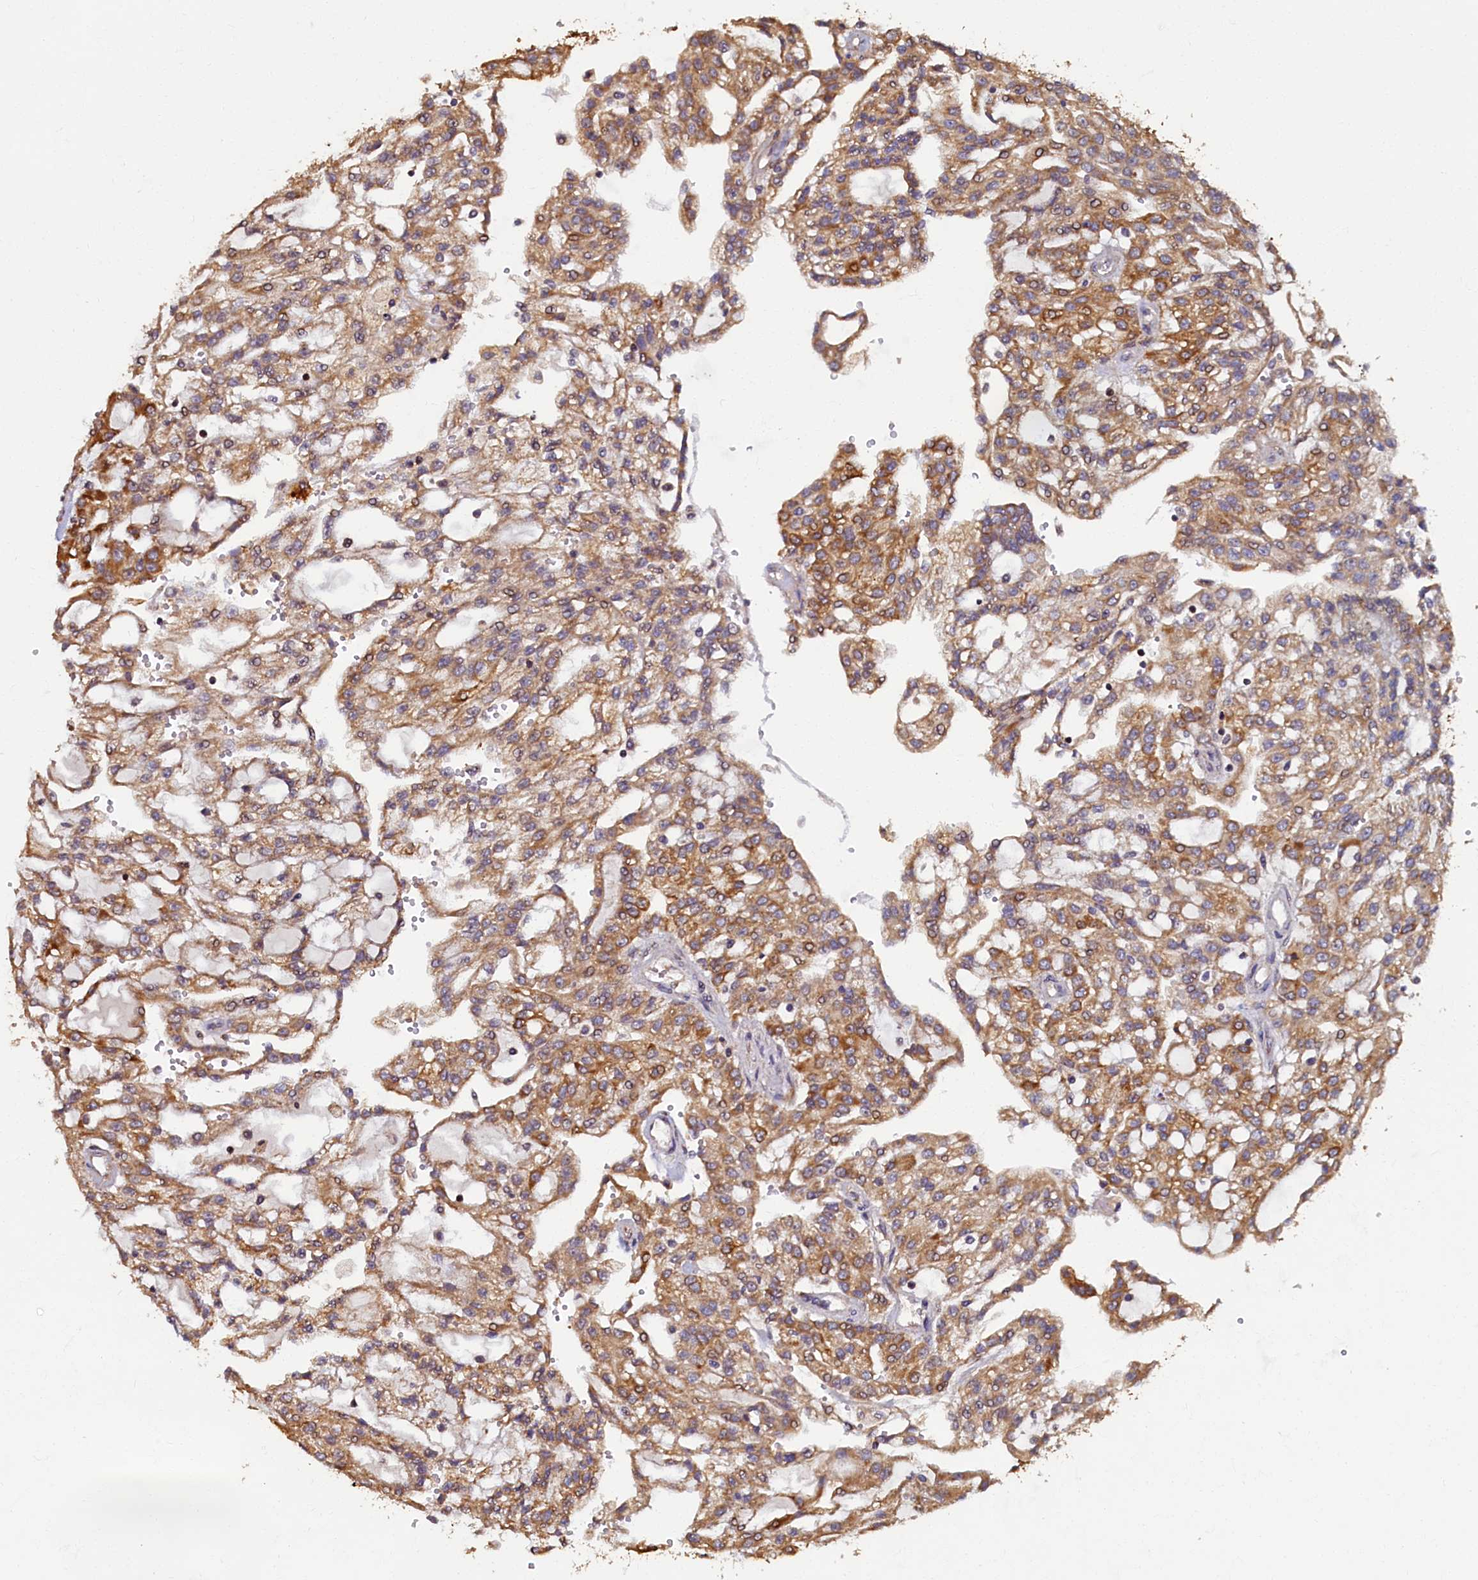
{"staining": {"intensity": "moderate", "quantity": ">75%", "location": "cytoplasmic/membranous"}, "tissue": "renal cancer", "cell_type": "Tumor cells", "image_type": "cancer", "snomed": [{"axis": "morphology", "description": "Adenocarcinoma, NOS"}, {"axis": "topography", "description": "Kidney"}], "caption": "The immunohistochemical stain shows moderate cytoplasmic/membranous expression in tumor cells of renal cancer (adenocarcinoma) tissue. (brown staining indicates protein expression, while blue staining denotes nuclei).", "gene": "NCKAP5L", "patient": {"sex": "male", "age": 63}}